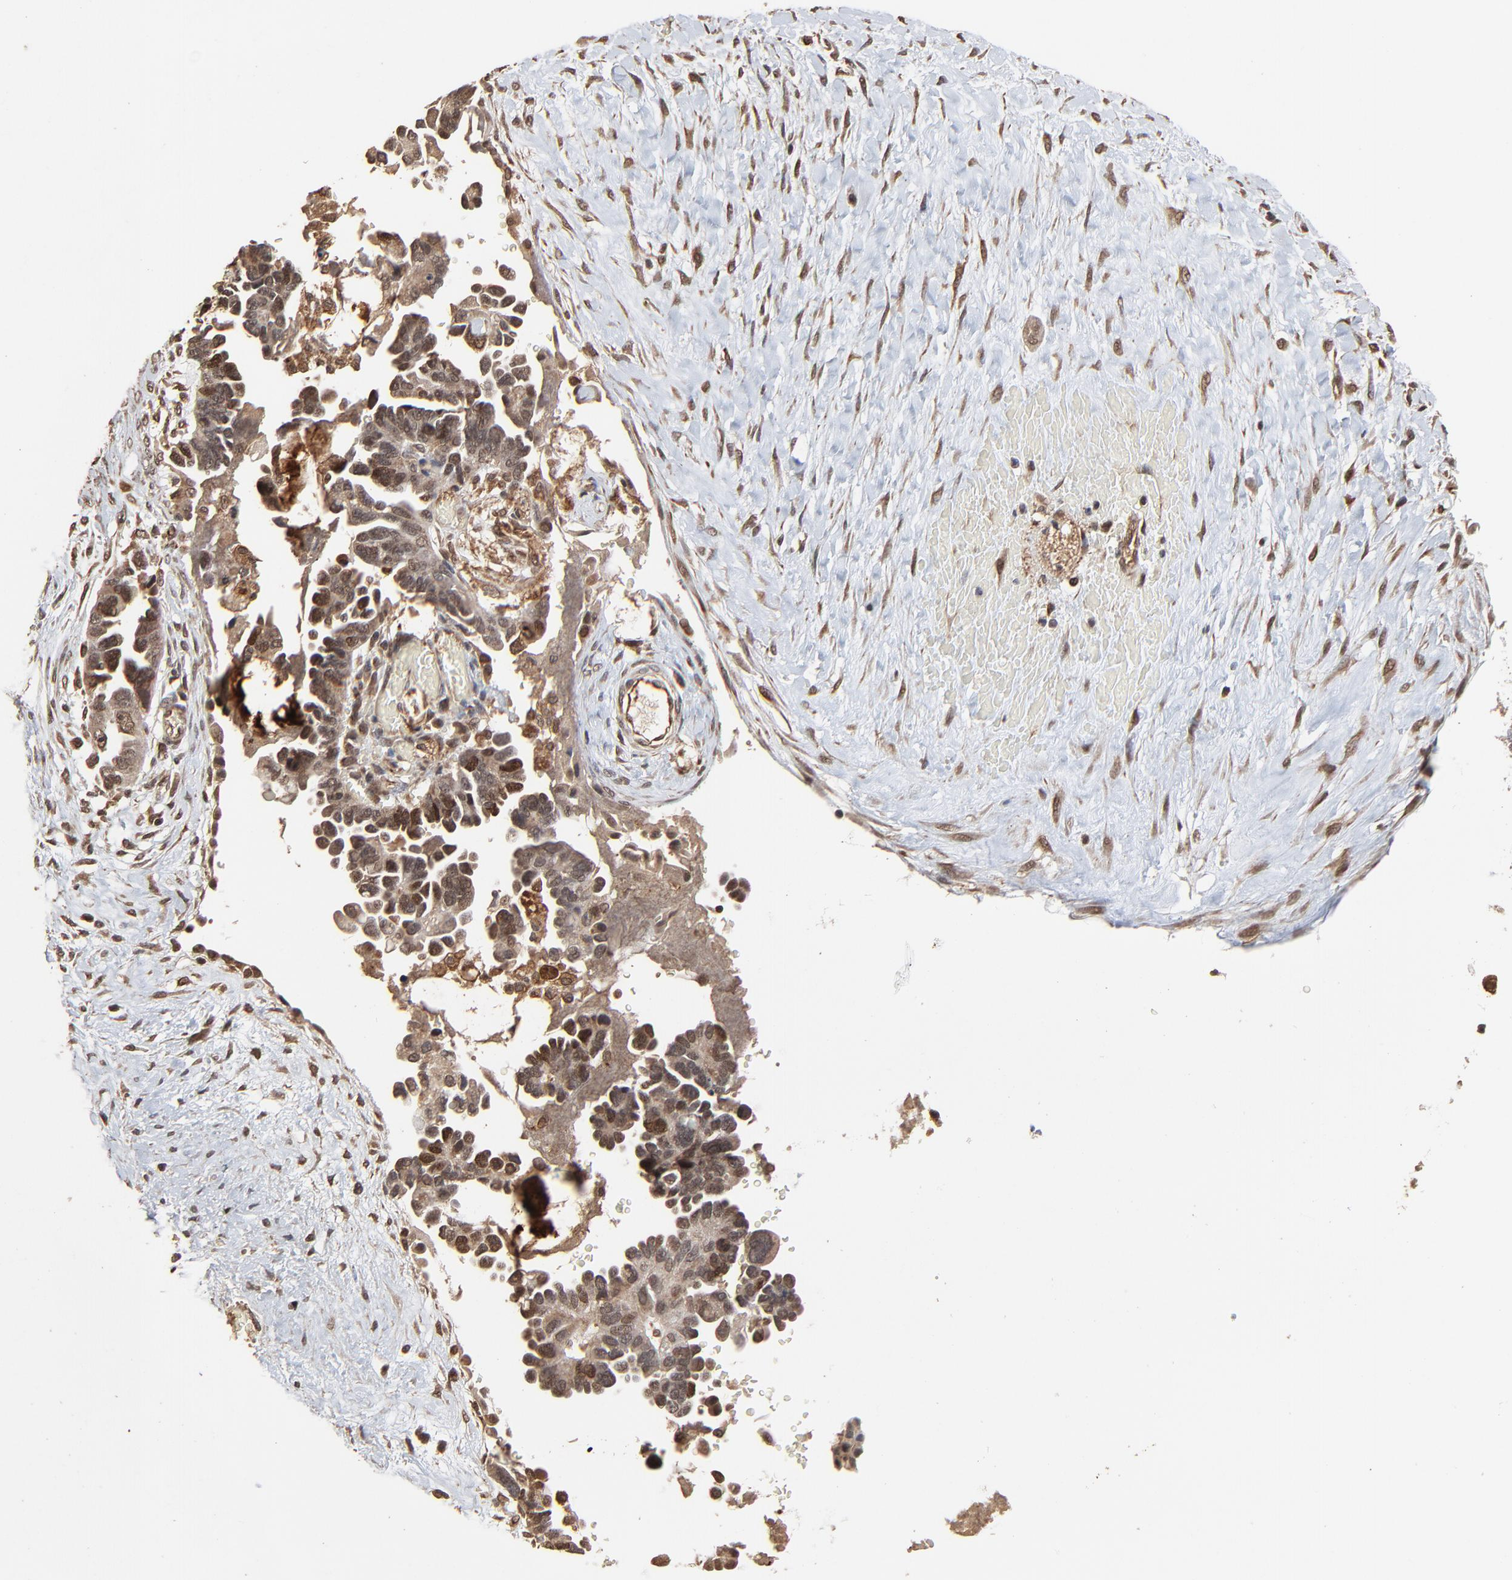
{"staining": {"intensity": "strong", "quantity": ">75%", "location": "cytoplasmic/membranous,nuclear"}, "tissue": "ovarian cancer", "cell_type": "Tumor cells", "image_type": "cancer", "snomed": [{"axis": "morphology", "description": "Cystadenocarcinoma, serous, NOS"}, {"axis": "topography", "description": "Ovary"}], "caption": "Immunohistochemical staining of ovarian serous cystadenocarcinoma exhibits high levels of strong cytoplasmic/membranous and nuclear protein expression in approximately >75% of tumor cells. The protein of interest is stained brown, and the nuclei are stained in blue (DAB IHC with brightfield microscopy, high magnification).", "gene": "FAM227A", "patient": {"sex": "female", "age": 63}}